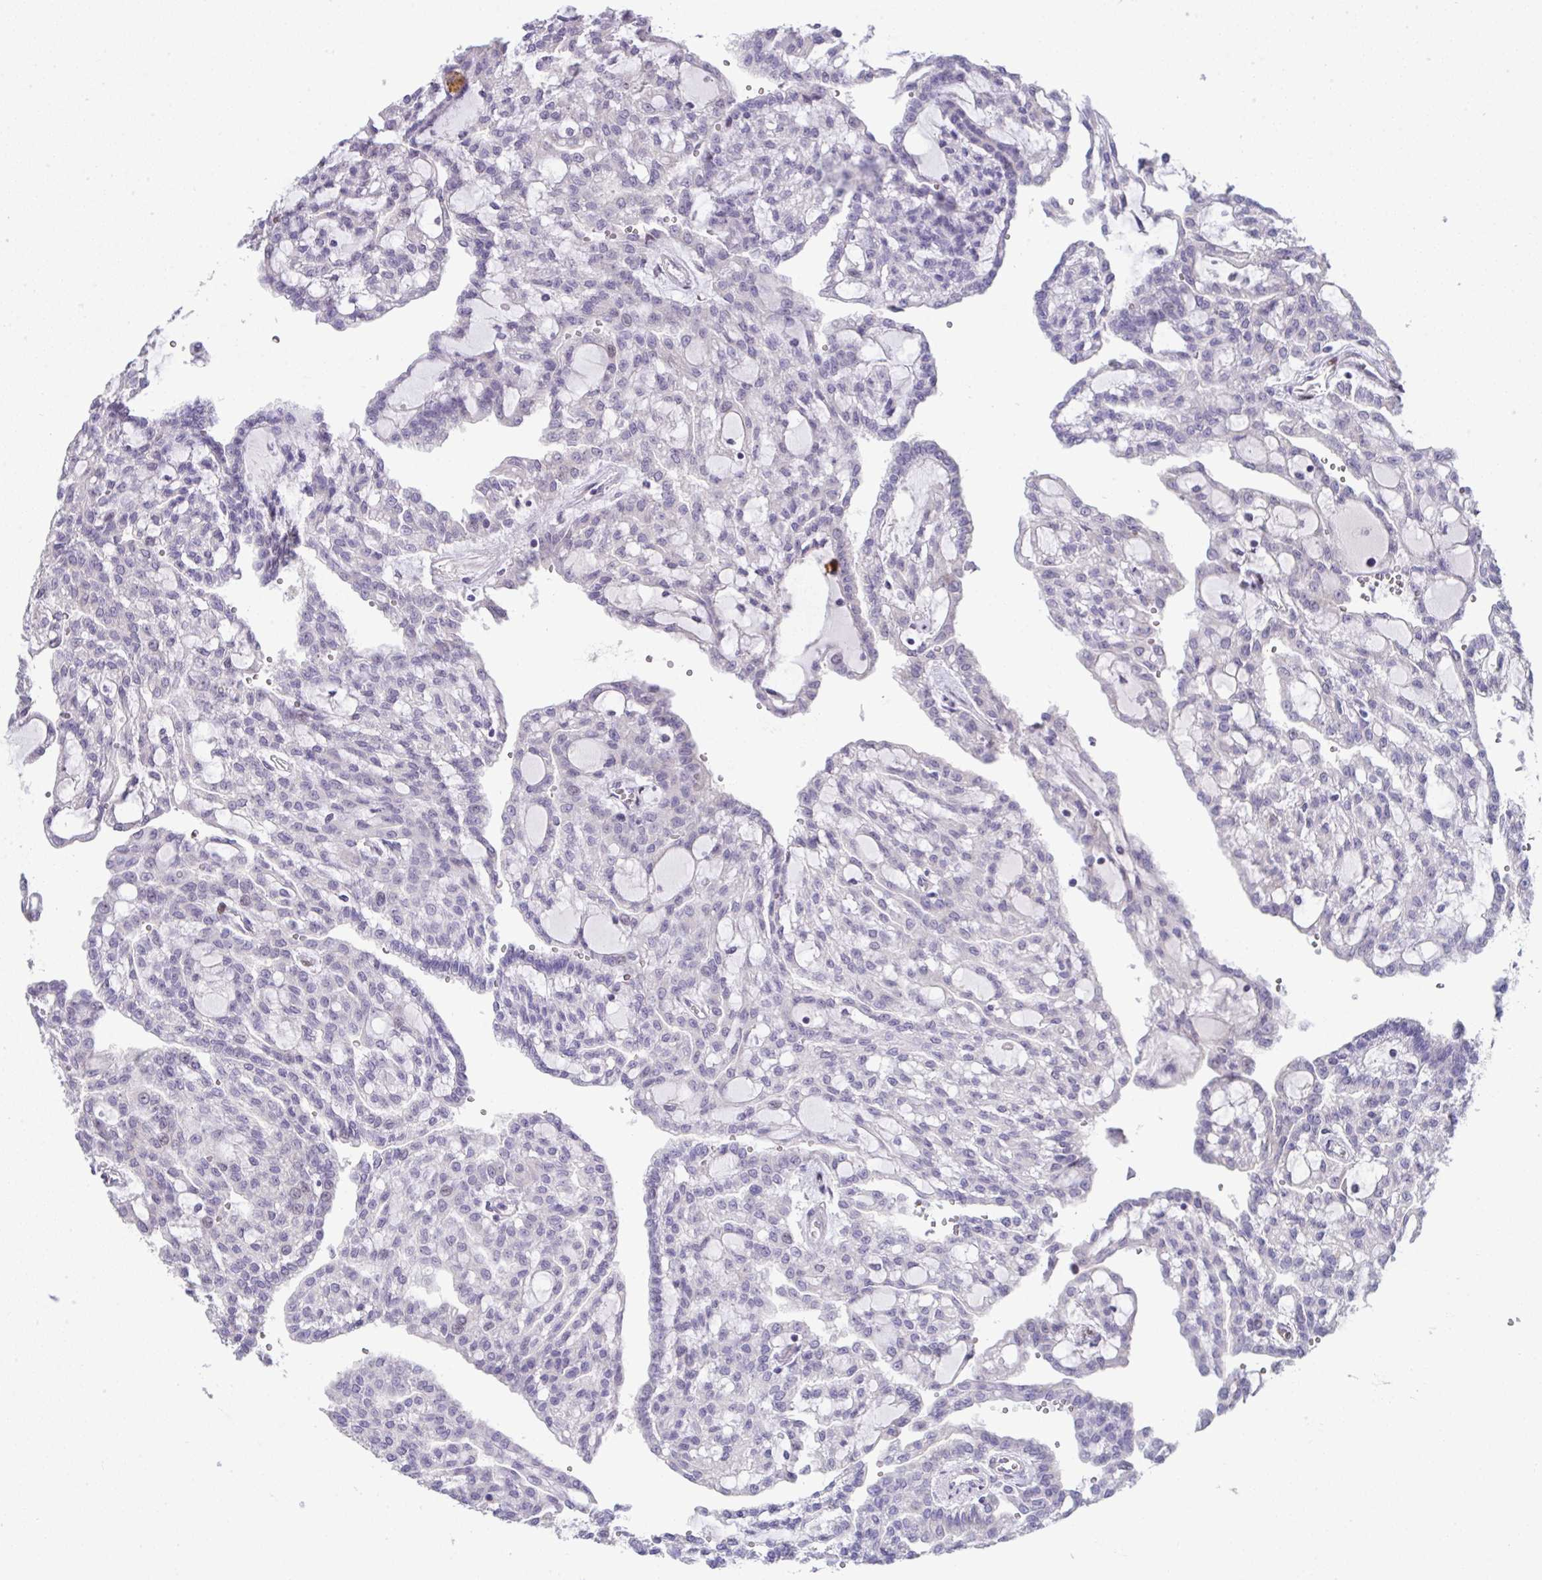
{"staining": {"intensity": "negative", "quantity": "none", "location": "none"}, "tissue": "renal cancer", "cell_type": "Tumor cells", "image_type": "cancer", "snomed": [{"axis": "morphology", "description": "Adenocarcinoma, NOS"}, {"axis": "topography", "description": "Kidney"}], "caption": "Tumor cells show no significant positivity in renal cancer (adenocarcinoma).", "gene": "GALNT16", "patient": {"sex": "male", "age": 63}}